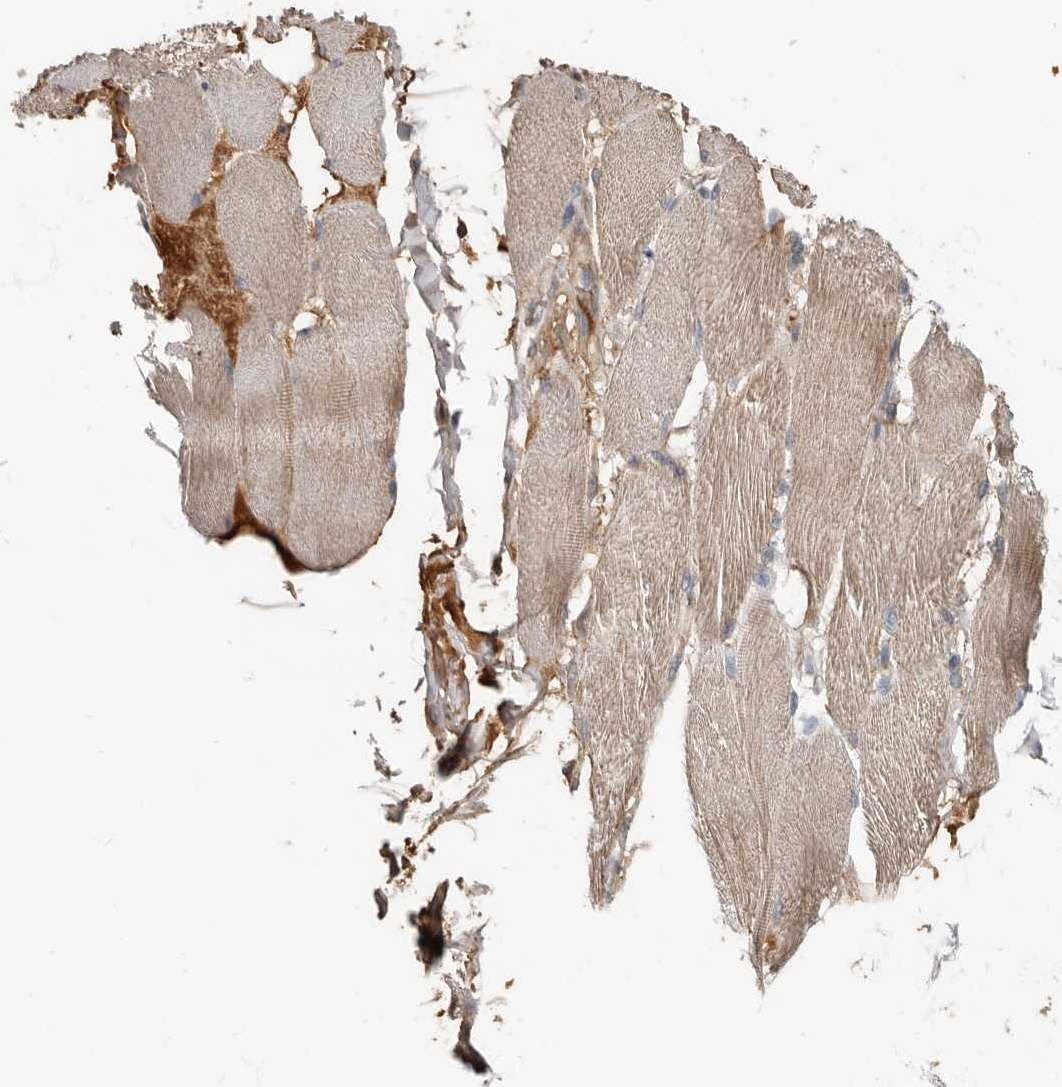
{"staining": {"intensity": "weak", "quantity": "25%-75%", "location": "cytoplasmic/membranous"}, "tissue": "skeletal muscle", "cell_type": "Myocytes", "image_type": "normal", "snomed": [{"axis": "morphology", "description": "Normal tissue, NOS"}, {"axis": "topography", "description": "Skin"}, {"axis": "topography", "description": "Skeletal muscle"}], "caption": "Protein staining of normal skeletal muscle reveals weak cytoplasmic/membranous expression in approximately 25%-75% of myocytes.", "gene": "LRGUK", "patient": {"sex": "male", "age": 83}}